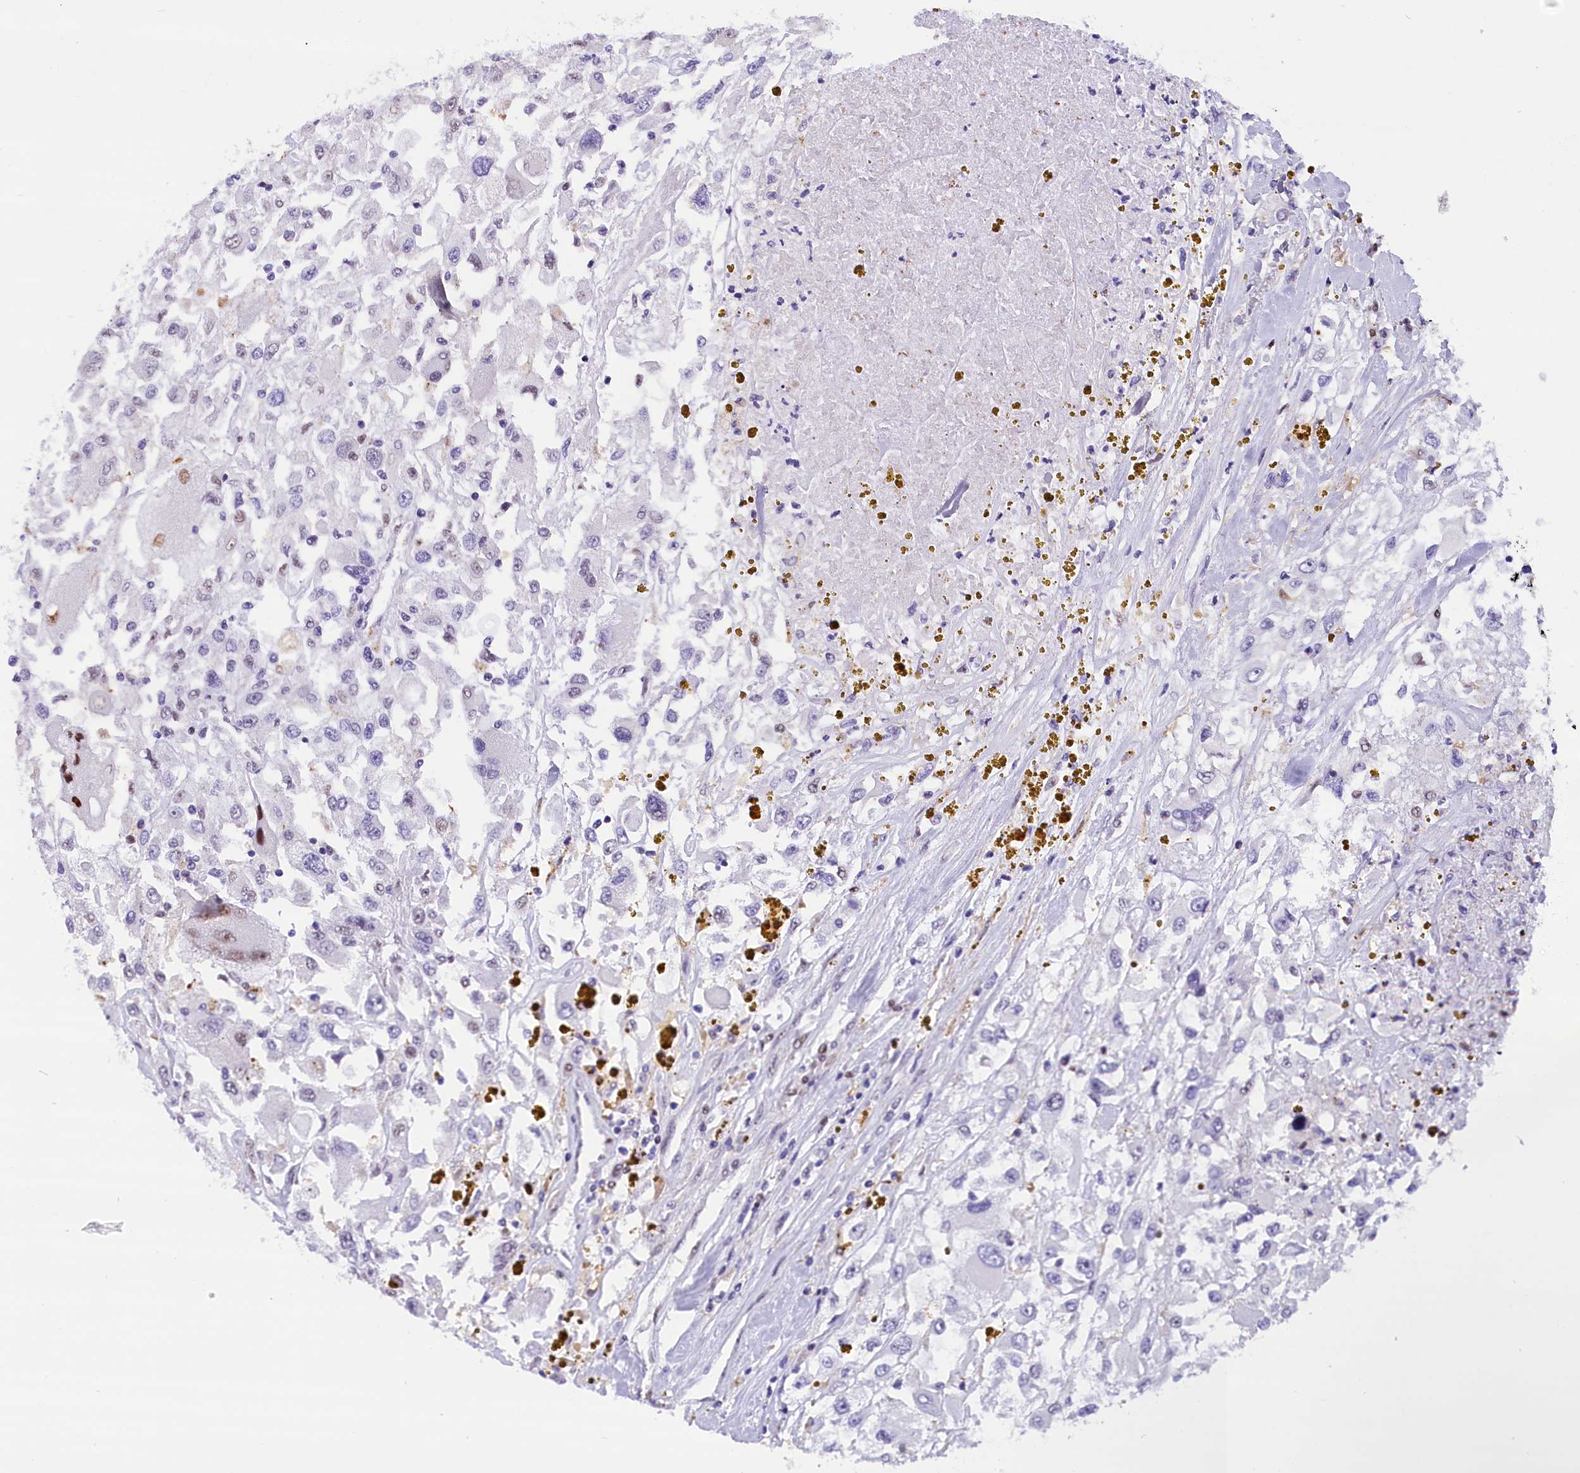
{"staining": {"intensity": "negative", "quantity": "none", "location": "none"}, "tissue": "renal cancer", "cell_type": "Tumor cells", "image_type": "cancer", "snomed": [{"axis": "morphology", "description": "Adenocarcinoma, NOS"}, {"axis": "topography", "description": "Kidney"}], "caption": "The IHC photomicrograph has no significant expression in tumor cells of renal cancer tissue. (Brightfield microscopy of DAB (3,3'-diaminobenzidine) IHC at high magnification).", "gene": "CDYL2", "patient": {"sex": "female", "age": 52}}